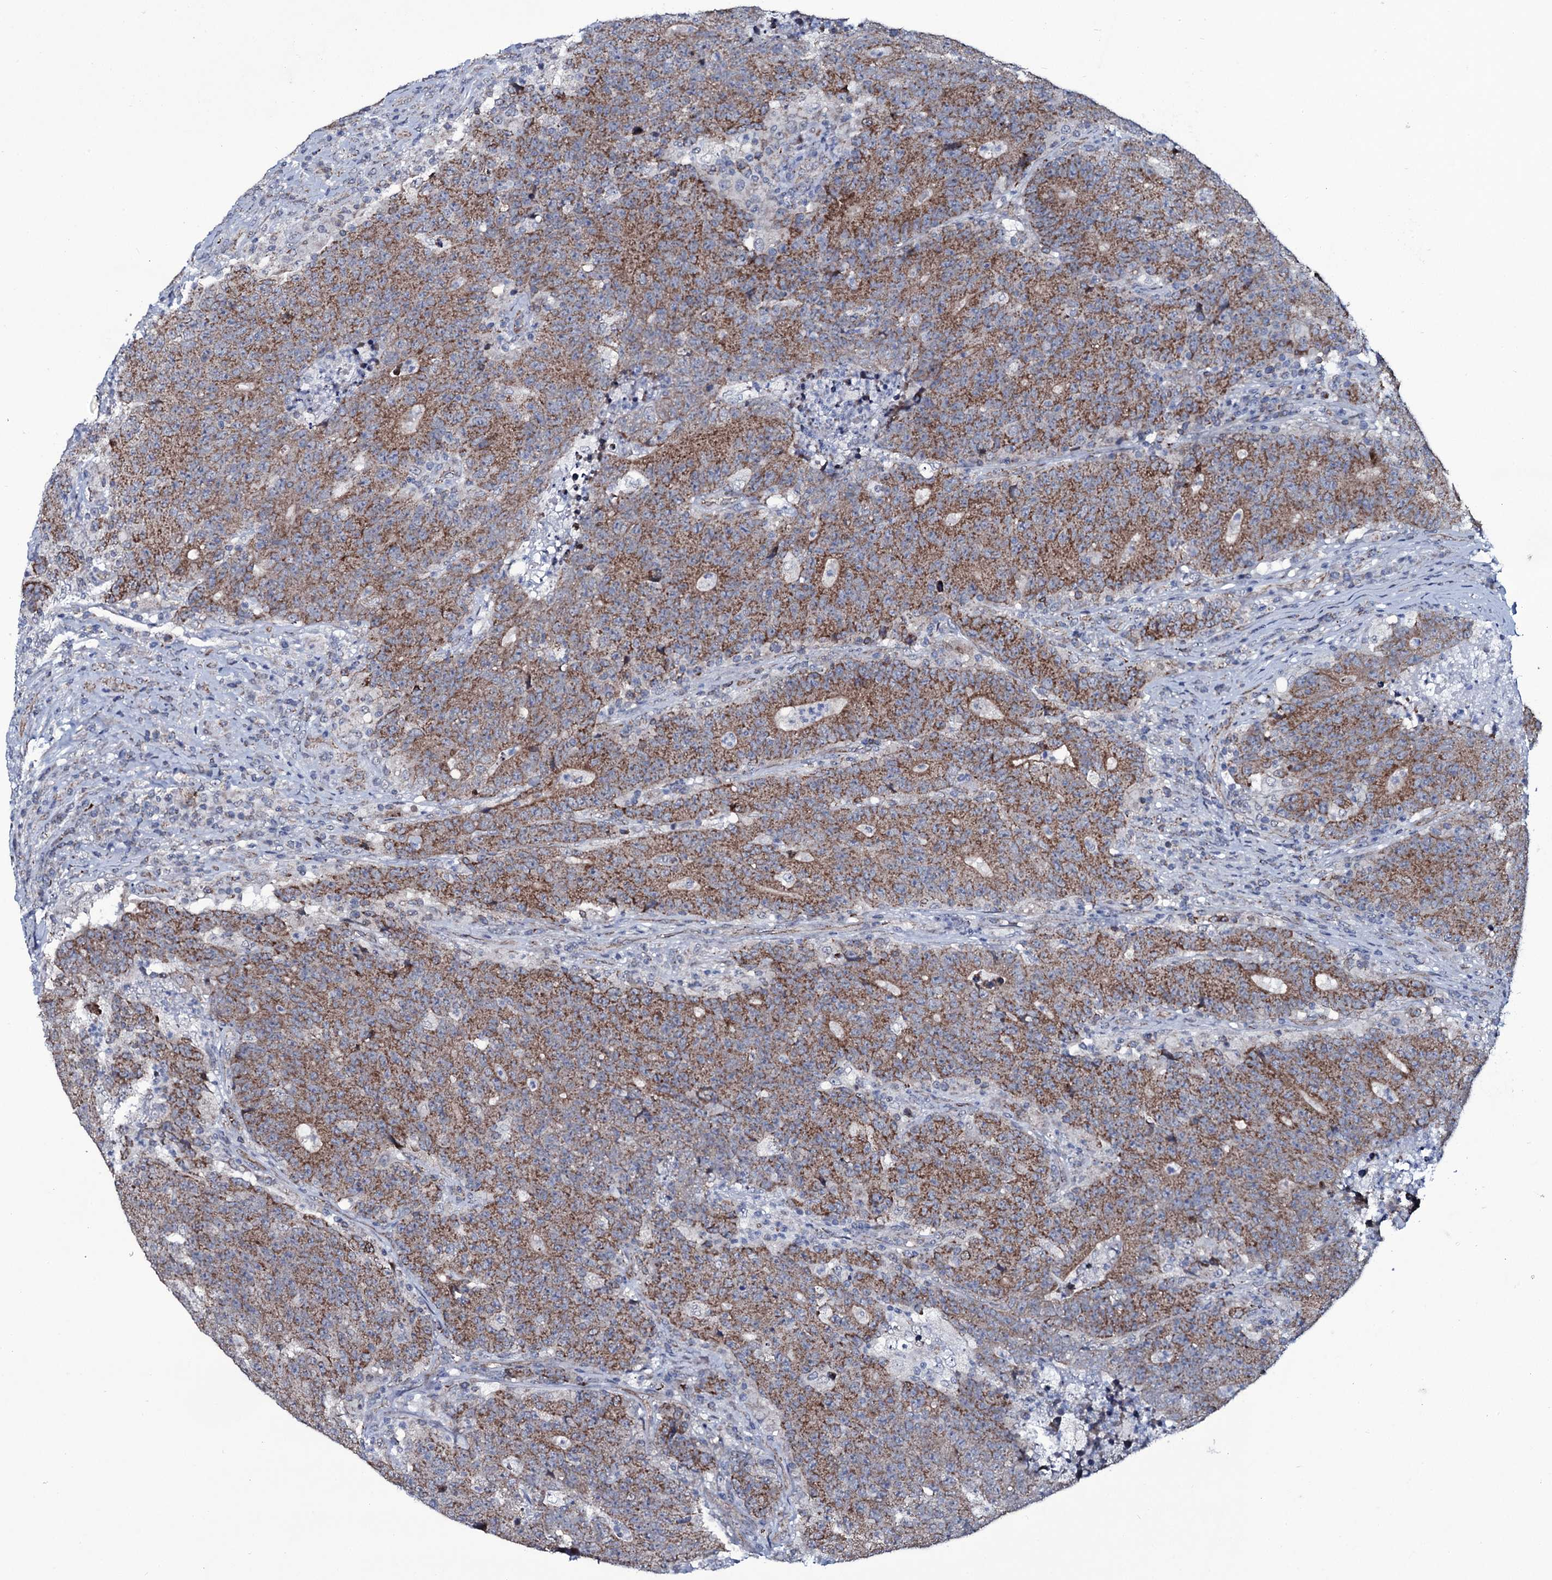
{"staining": {"intensity": "moderate", "quantity": ">75%", "location": "cytoplasmic/membranous"}, "tissue": "colorectal cancer", "cell_type": "Tumor cells", "image_type": "cancer", "snomed": [{"axis": "morphology", "description": "Adenocarcinoma, NOS"}, {"axis": "topography", "description": "Colon"}], "caption": "Immunohistochemistry (IHC) photomicrograph of colorectal cancer (adenocarcinoma) stained for a protein (brown), which exhibits medium levels of moderate cytoplasmic/membranous positivity in approximately >75% of tumor cells.", "gene": "WIPF3", "patient": {"sex": "female", "age": 75}}